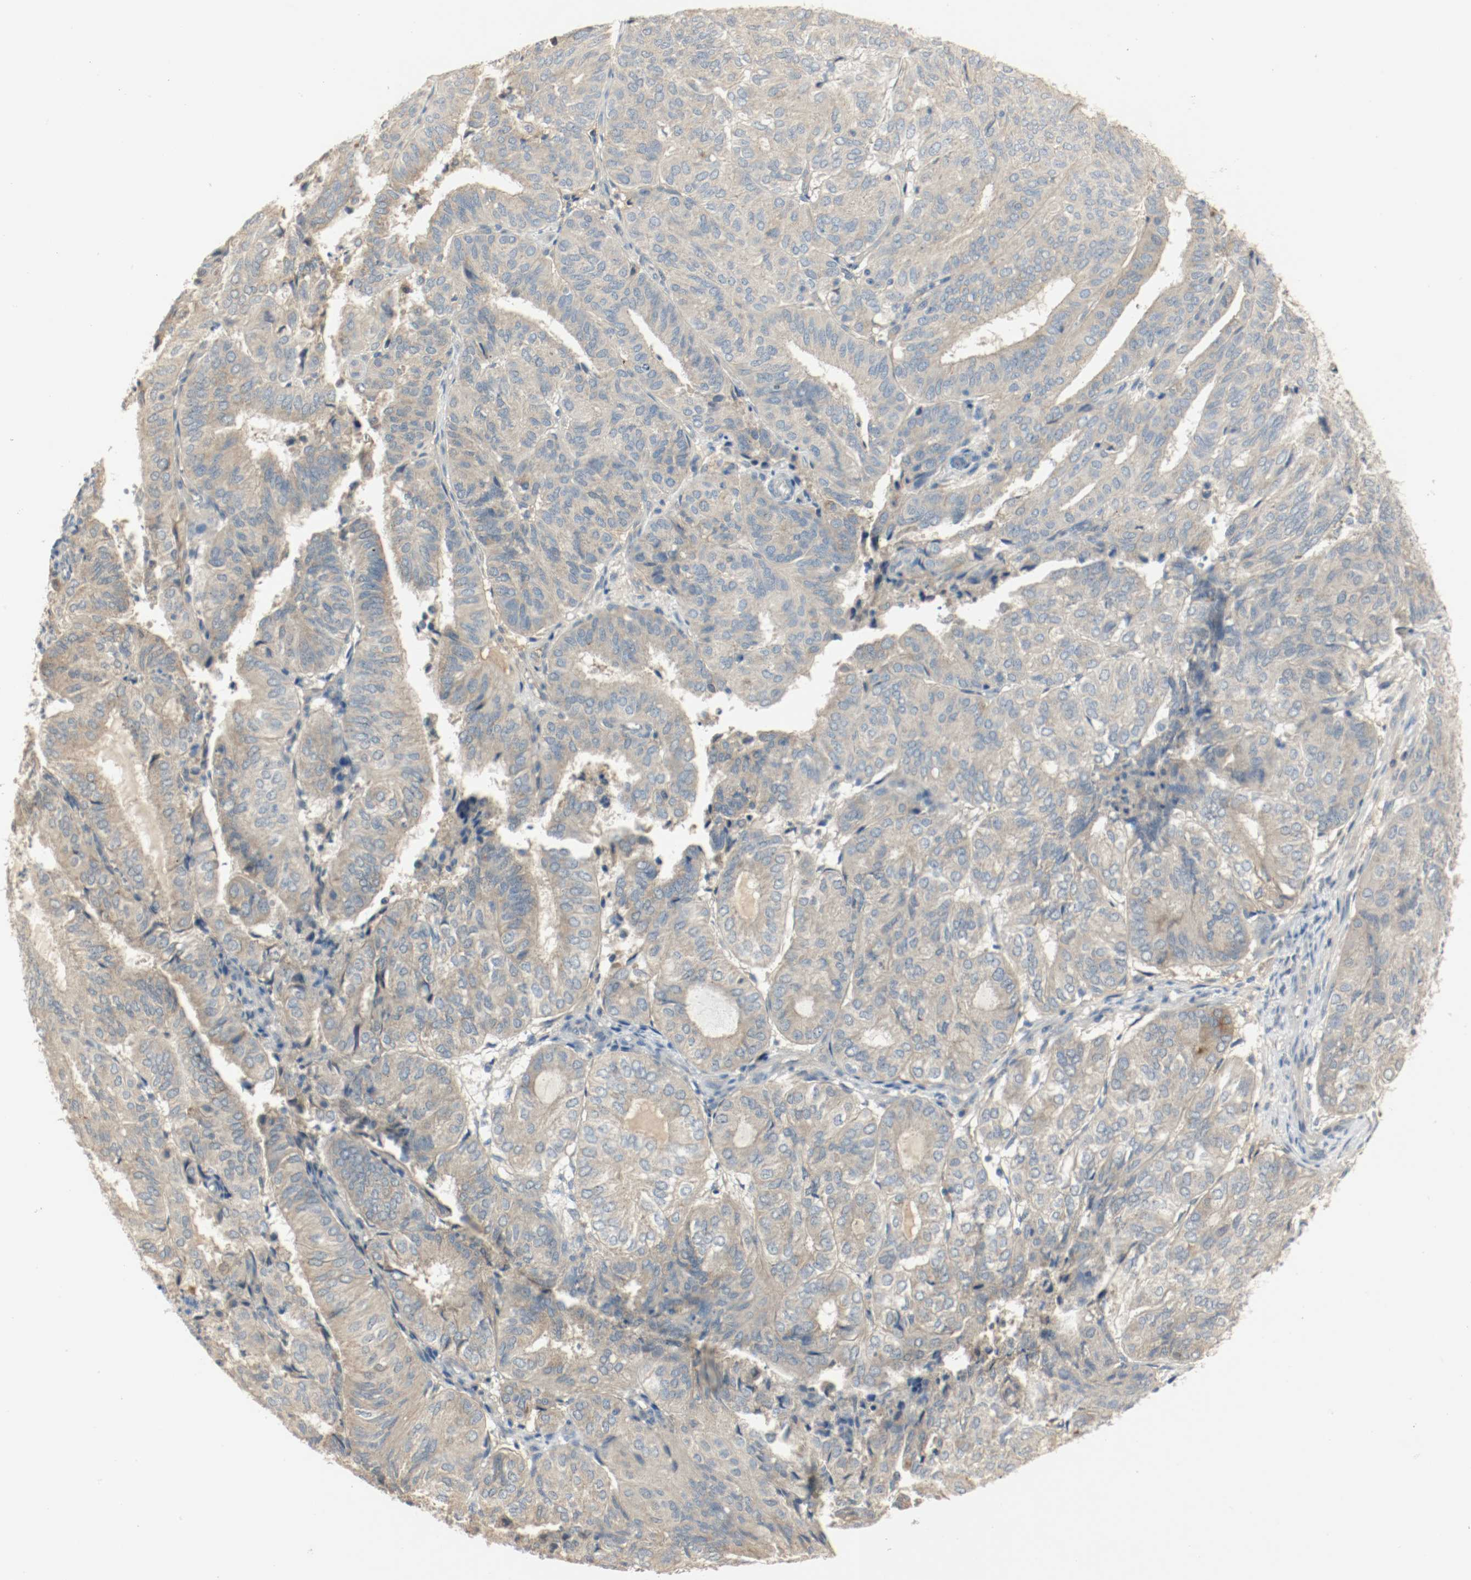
{"staining": {"intensity": "weak", "quantity": ">75%", "location": "cytoplasmic/membranous"}, "tissue": "endometrial cancer", "cell_type": "Tumor cells", "image_type": "cancer", "snomed": [{"axis": "morphology", "description": "Adenocarcinoma, NOS"}, {"axis": "topography", "description": "Uterus"}], "caption": "Immunohistochemical staining of endometrial cancer displays low levels of weak cytoplasmic/membranous protein positivity in approximately >75% of tumor cells. The staining is performed using DAB (3,3'-diaminobenzidine) brown chromogen to label protein expression. The nuclei are counter-stained blue using hematoxylin.", "gene": "MELTF", "patient": {"sex": "female", "age": 60}}